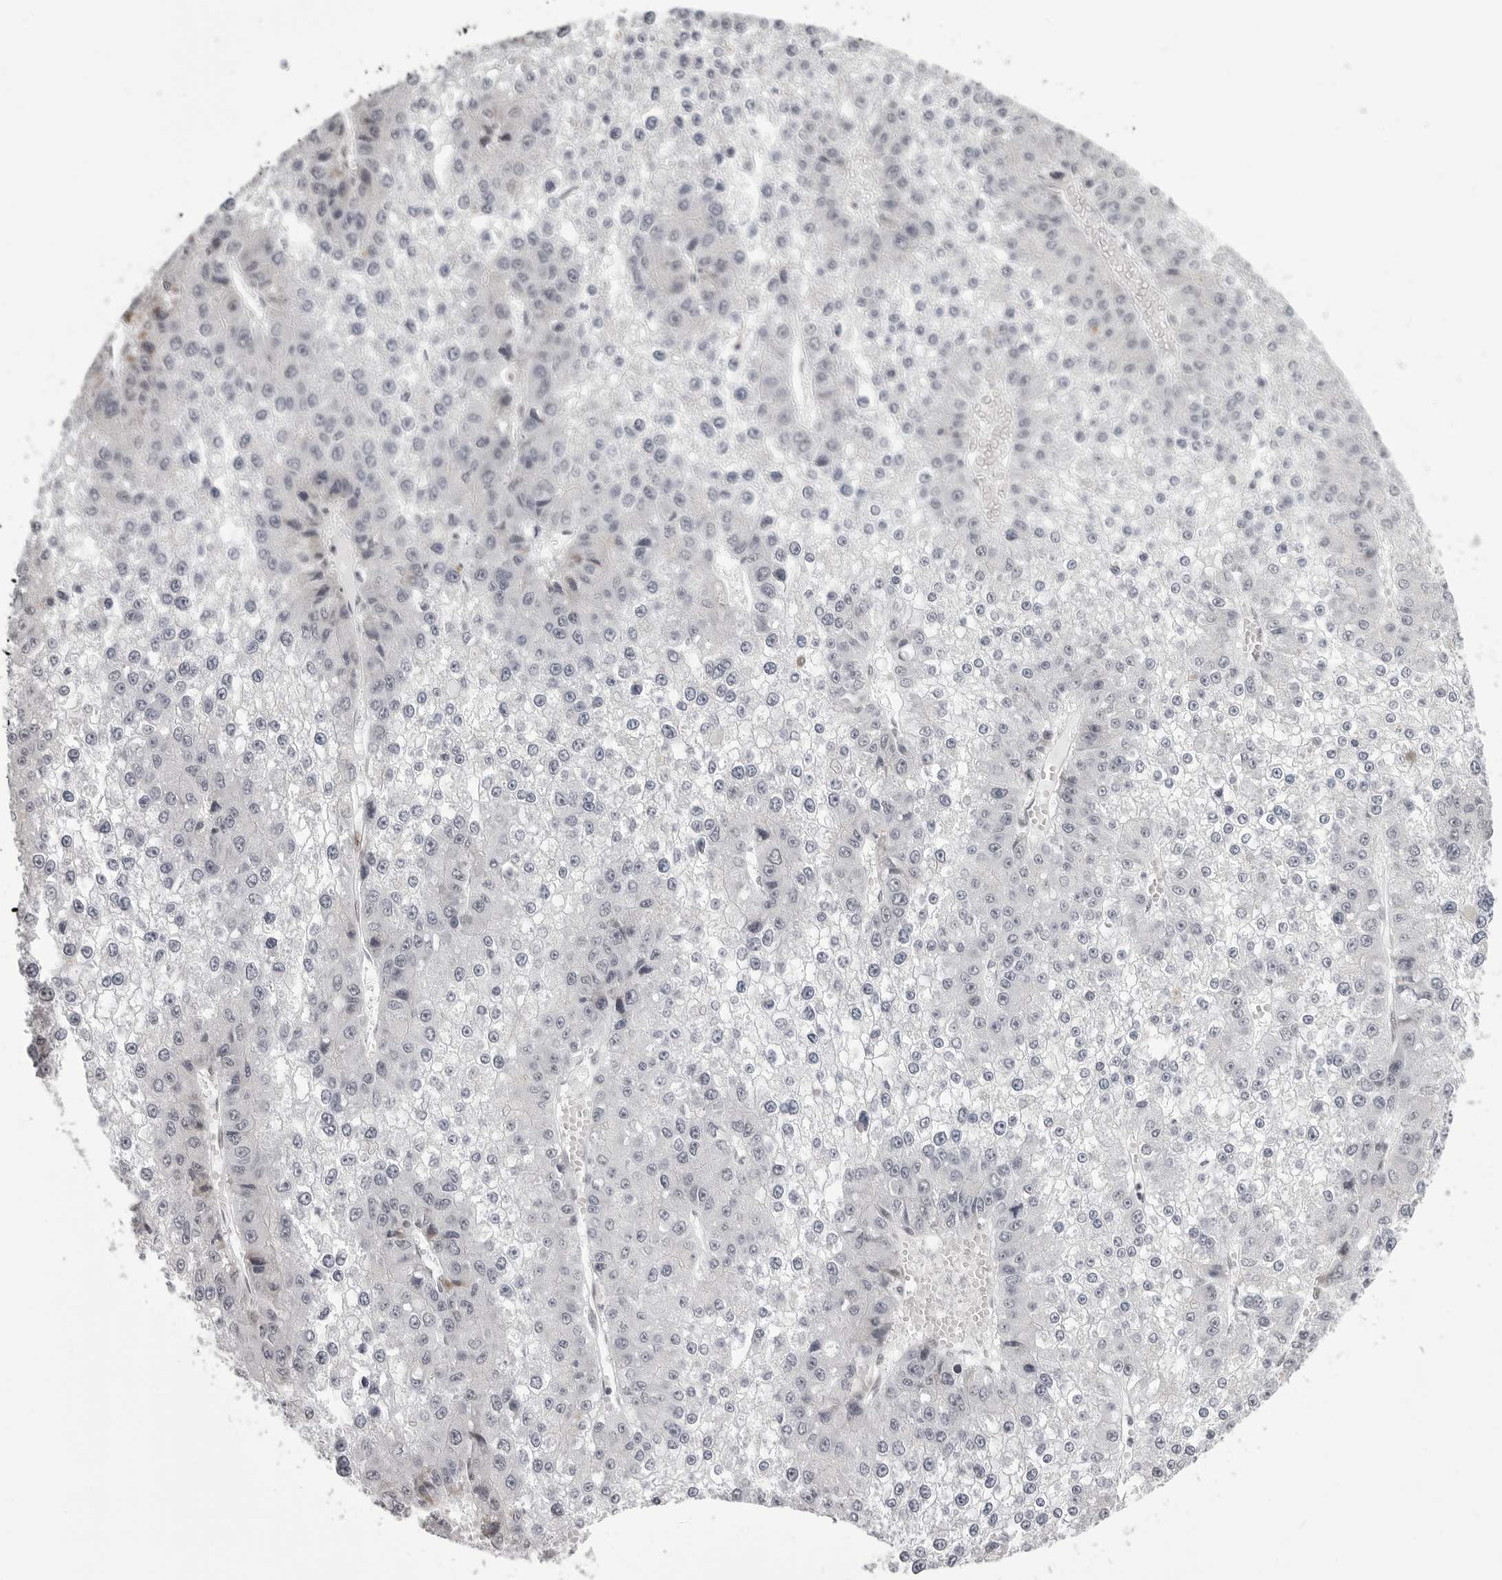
{"staining": {"intensity": "negative", "quantity": "none", "location": "none"}, "tissue": "liver cancer", "cell_type": "Tumor cells", "image_type": "cancer", "snomed": [{"axis": "morphology", "description": "Carcinoma, Hepatocellular, NOS"}, {"axis": "topography", "description": "Liver"}], "caption": "An image of human hepatocellular carcinoma (liver) is negative for staining in tumor cells. (DAB IHC visualized using brightfield microscopy, high magnification).", "gene": "WRAP53", "patient": {"sex": "female", "age": 73}}